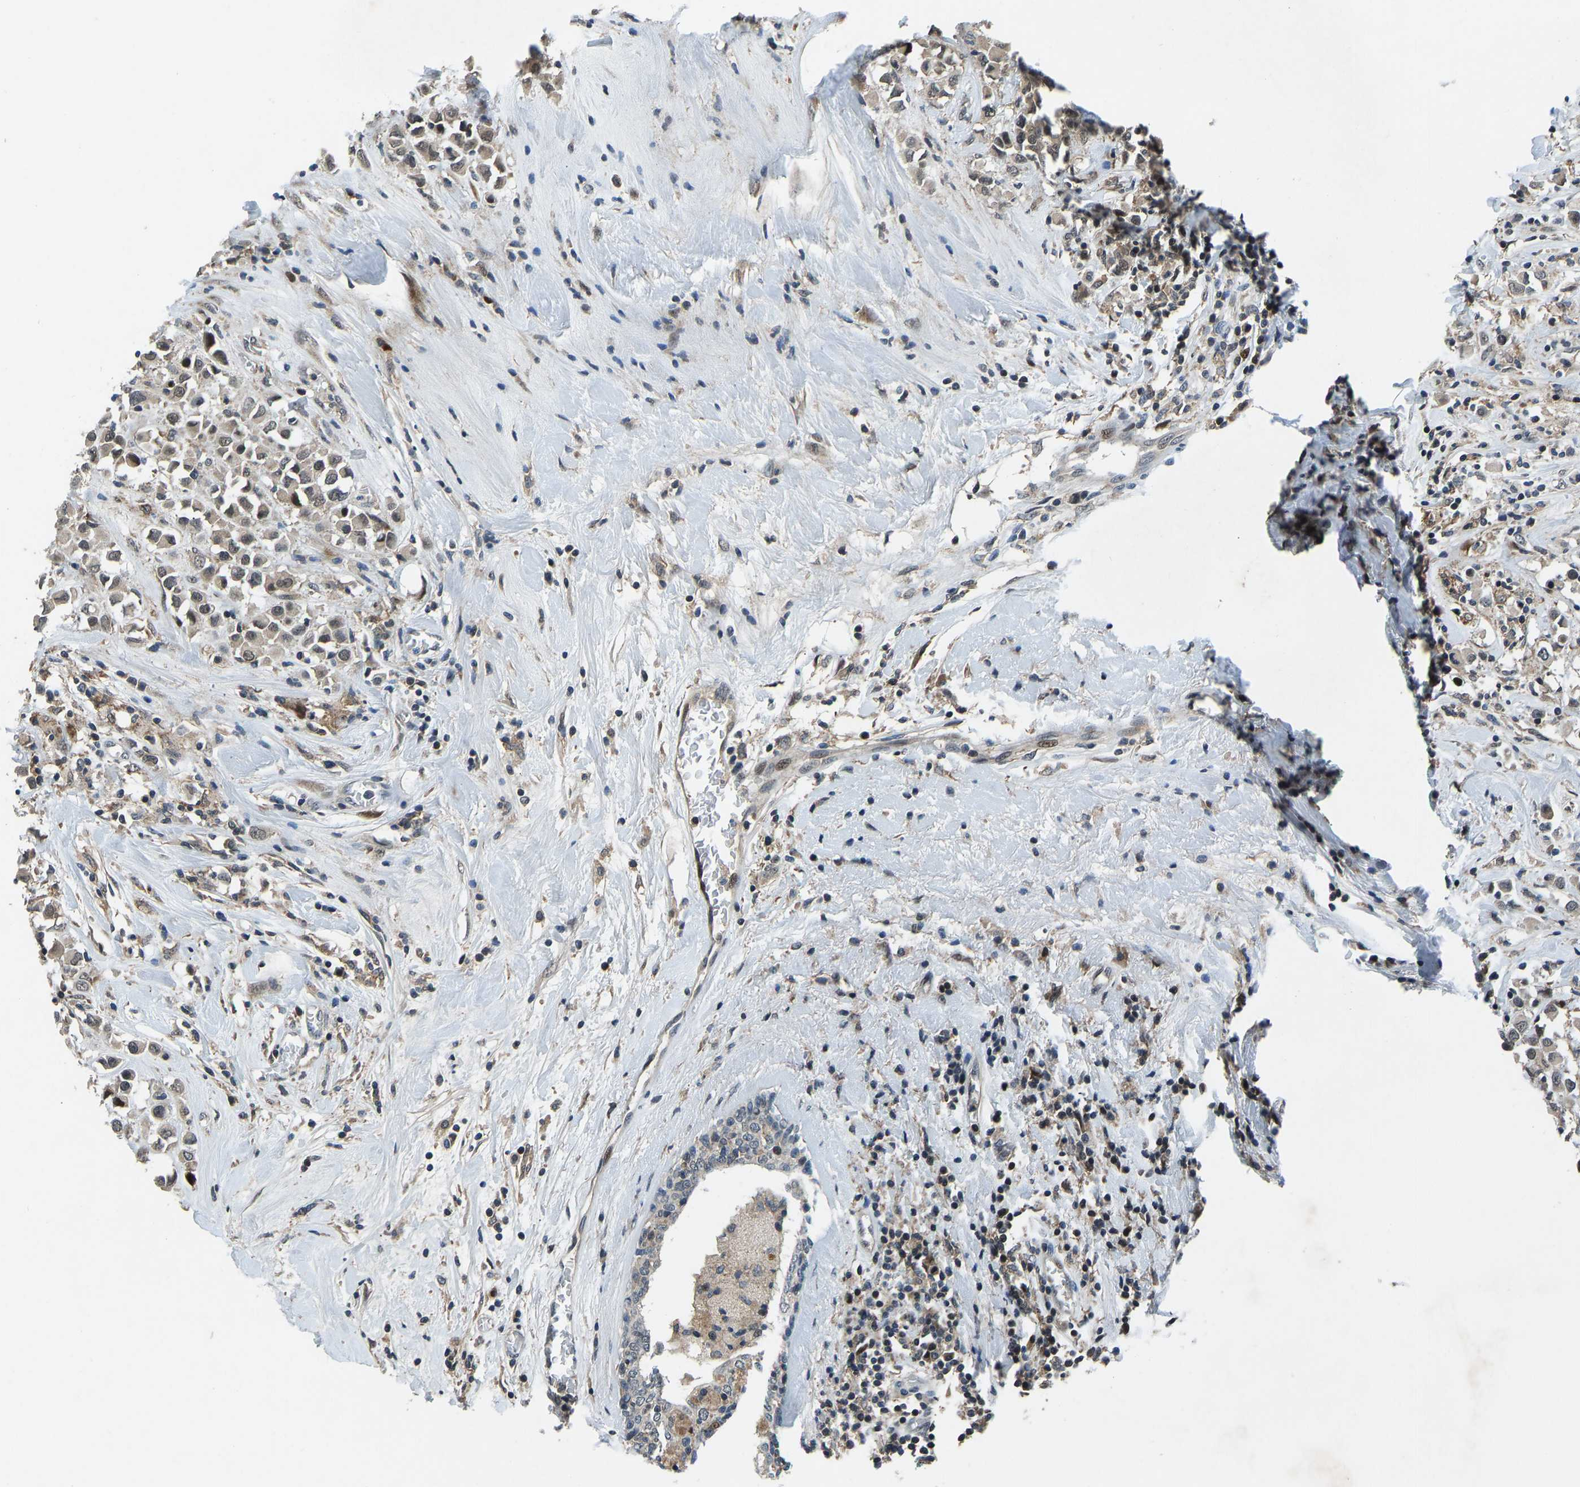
{"staining": {"intensity": "weak", "quantity": "25%-75%", "location": "cytoplasmic/membranous"}, "tissue": "breast cancer", "cell_type": "Tumor cells", "image_type": "cancer", "snomed": [{"axis": "morphology", "description": "Duct carcinoma"}, {"axis": "topography", "description": "Breast"}], "caption": "Weak cytoplasmic/membranous protein positivity is appreciated in approximately 25%-75% of tumor cells in breast infiltrating ductal carcinoma. The protein is stained brown, and the nuclei are stained in blue (DAB (3,3'-diaminobenzidine) IHC with brightfield microscopy, high magnification).", "gene": "RLIM", "patient": {"sex": "female", "age": 61}}